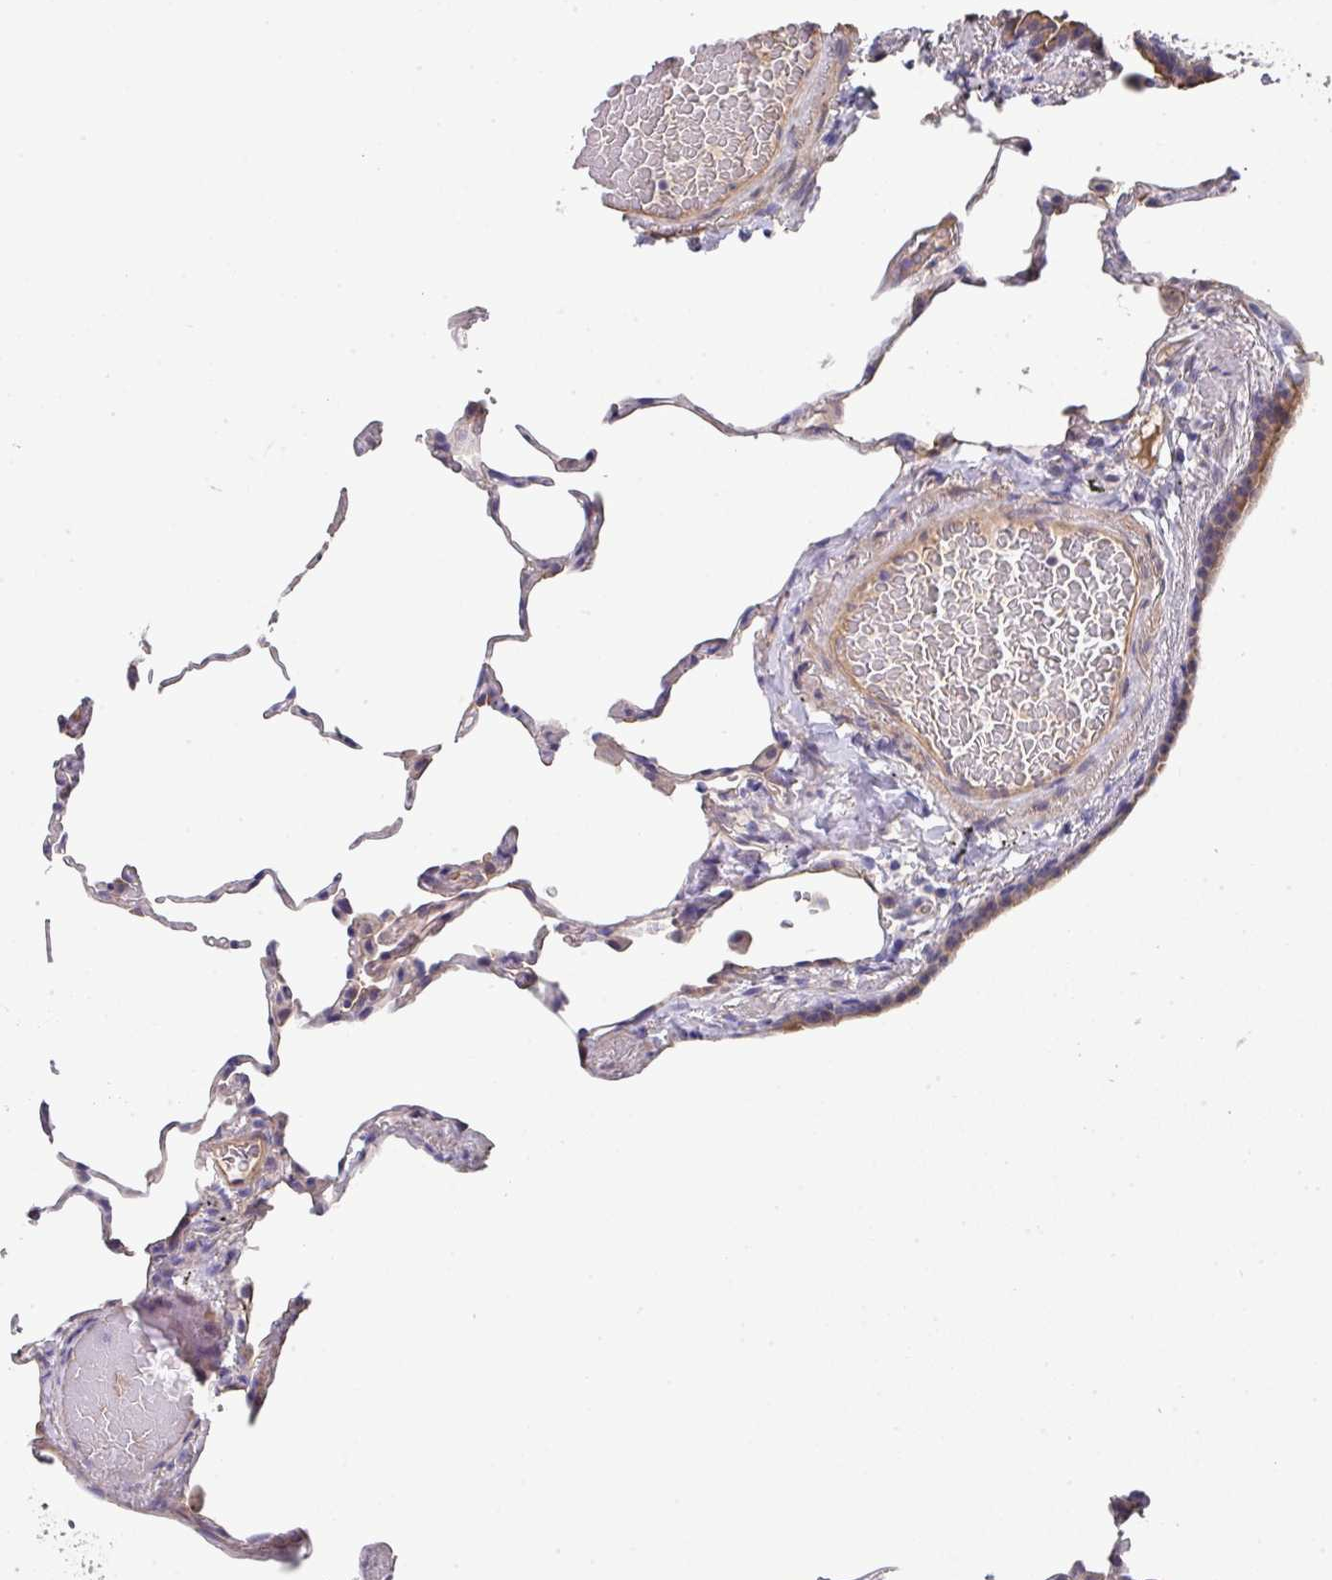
{"staining": {"intensity": "weak", "quantity": "<25%", "location": "cytoplasmic/membranous"}, "tissue": "lung", "cell_type": "Alveolar cells", "image_type": "normal", "snomed": [{"axis": "morphology", "description": "Normal tissue, NOS"}, {"axis": "topography", "description": "Lung"}], "caption": "A high-resolution histopathology image shows IHC staining of benign lung, which displays no significant positivity in alveolar cells. (Immunohistochemistry (ihc), brightfield microscopy, high magnification).", "gene": "PRR5", "patient": {"sex": "female", "age": 57}}